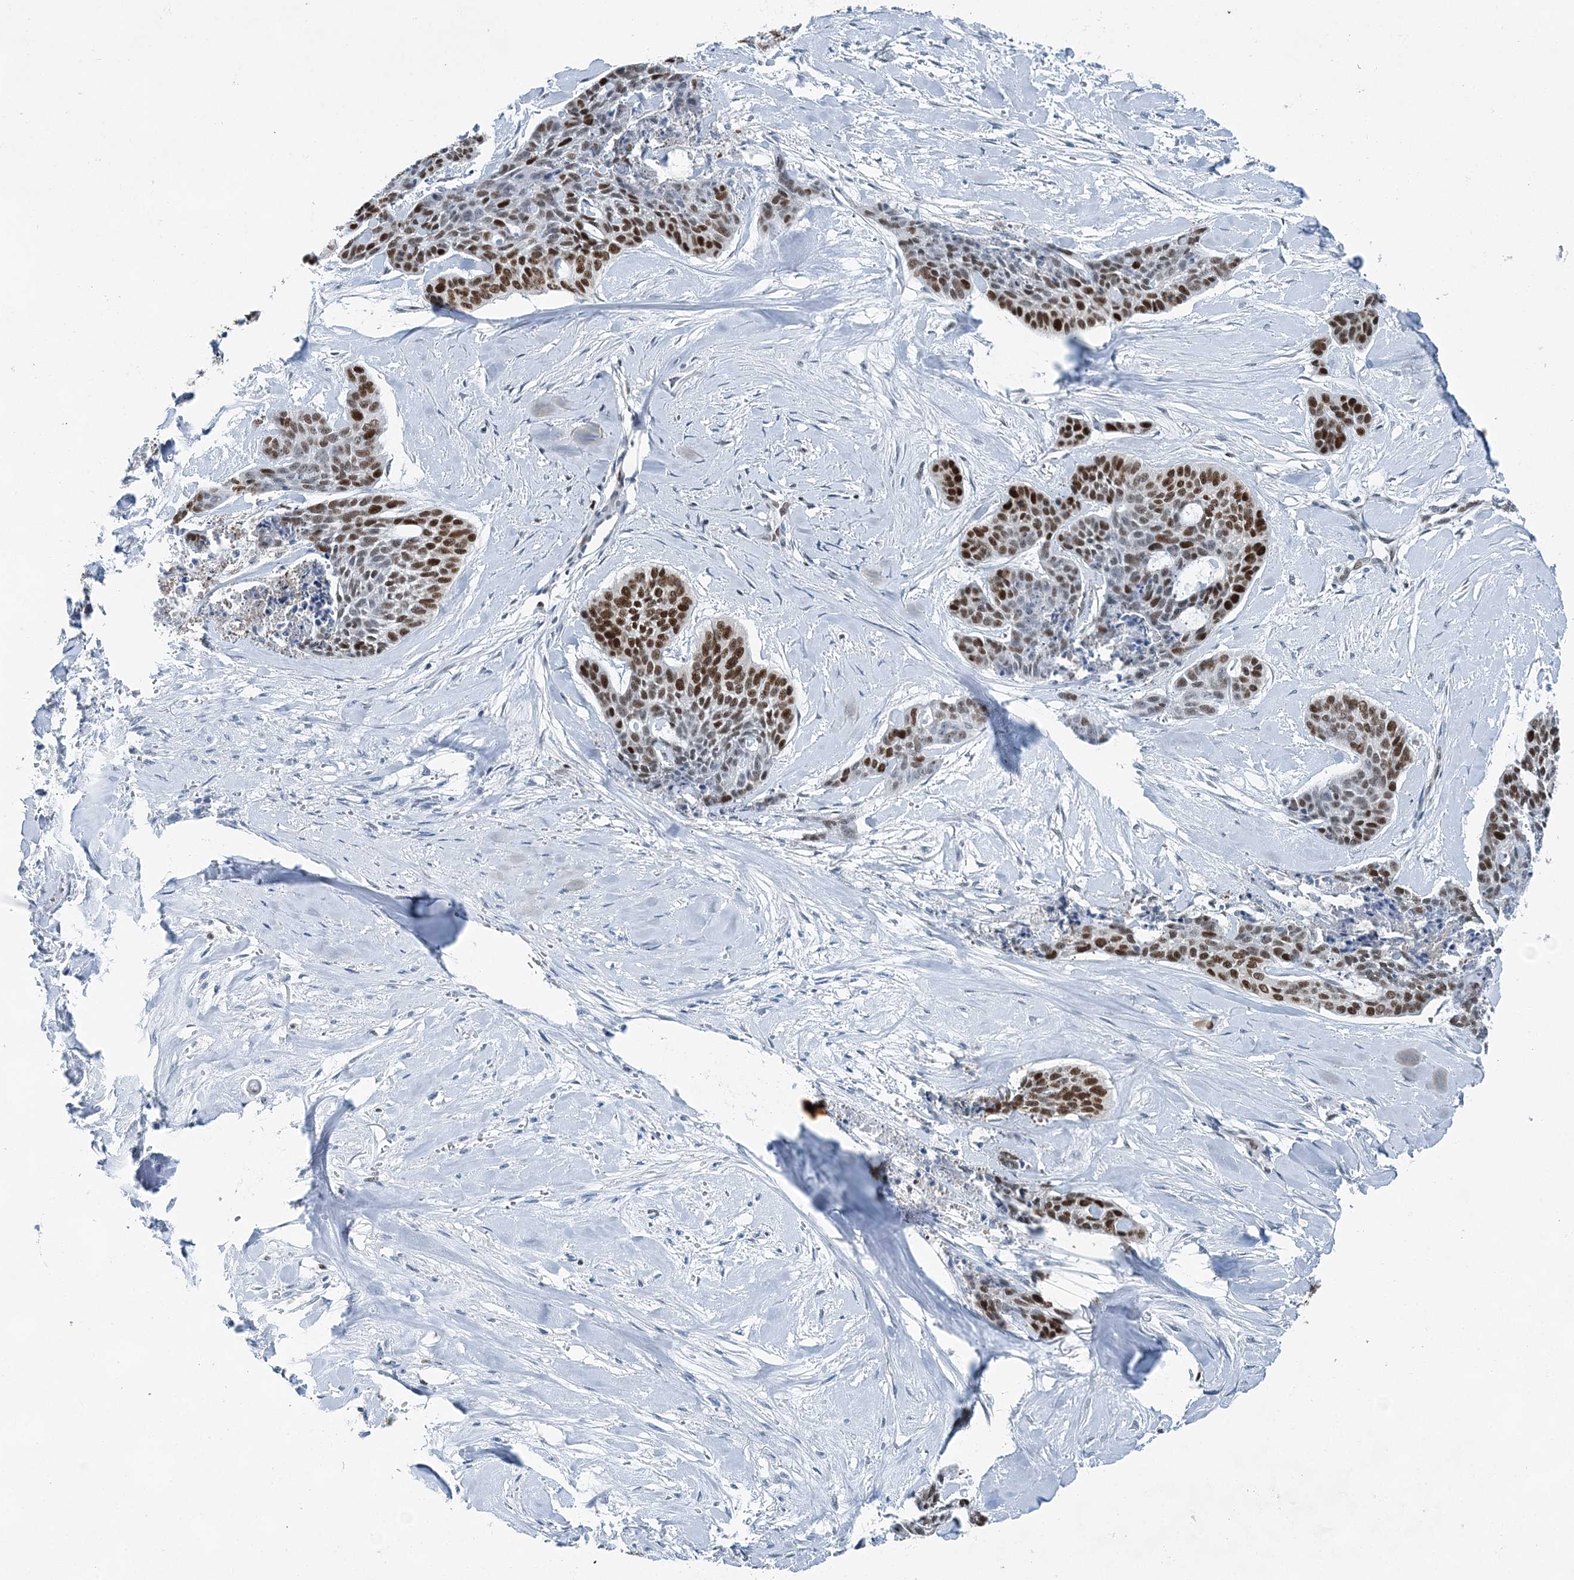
{"staining": {"intensity": "strong", "quantity": "25%-75%", "location": "nuclear"}, "tissue": "skin cancer", "cell_type": "Tumor cells", "image_type": "cancer", "snomed": [{"axis": "morphology", "description": "Basal cell carcinoma"}, {"axis": "topography", "description": "Skin"}], "caption": "Basal cell carcinoma (skin) tissue exhibits strong nuclear staining in approximately 25%-75% of tumor cells, visualized by immunohistochemistry.", "gene": "HAT1", "patient": {"sex": "female", "age": 64}}